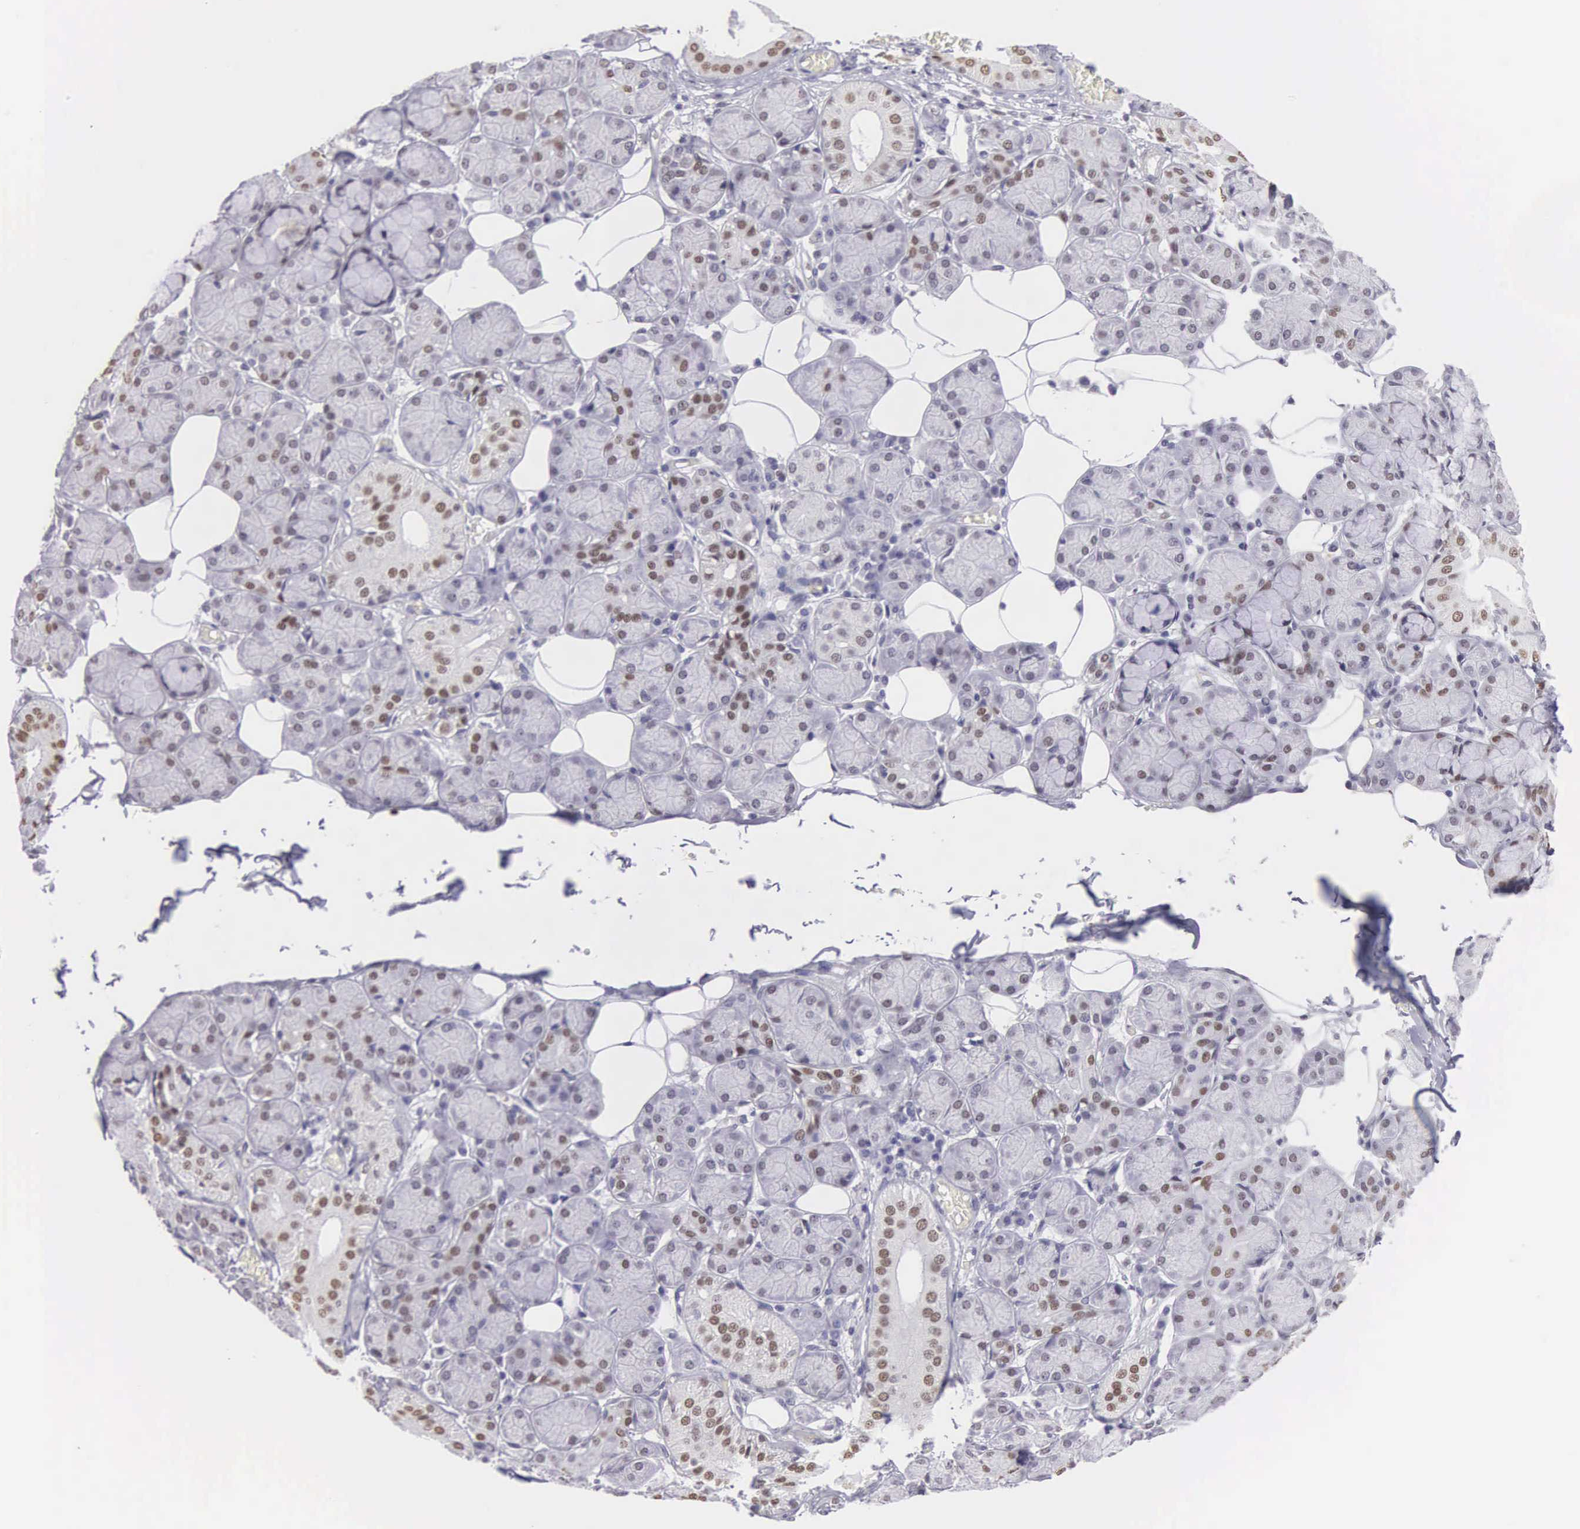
{"staining": {"intensity": "moderate", "quantity": ">75%", "location": "nuclear"}, "tissue": "salivary gland", "cell_type": "Glandular cells", "image_type": "normal", "snomed": [{"axis": "morphology", "description": "Normal tissue, NOS"}, {"axis": "topography", "description": "Salivary gland"}], "caption": "Immunohistochemistry (IHC) staining of unremarkable salivary gland, which exhibits medium levels of moderate nuclear expression in about >75% of glandular cells indicating moderate nuclear protein staining. The staining was performed using DAB (3,3'-diaminobenzidine) (brown) for protein detection and nuclei were counterstained in hematoxylin (blue).", "gene": "ETV6", "patient": {"sex": "male", "age": 54}}